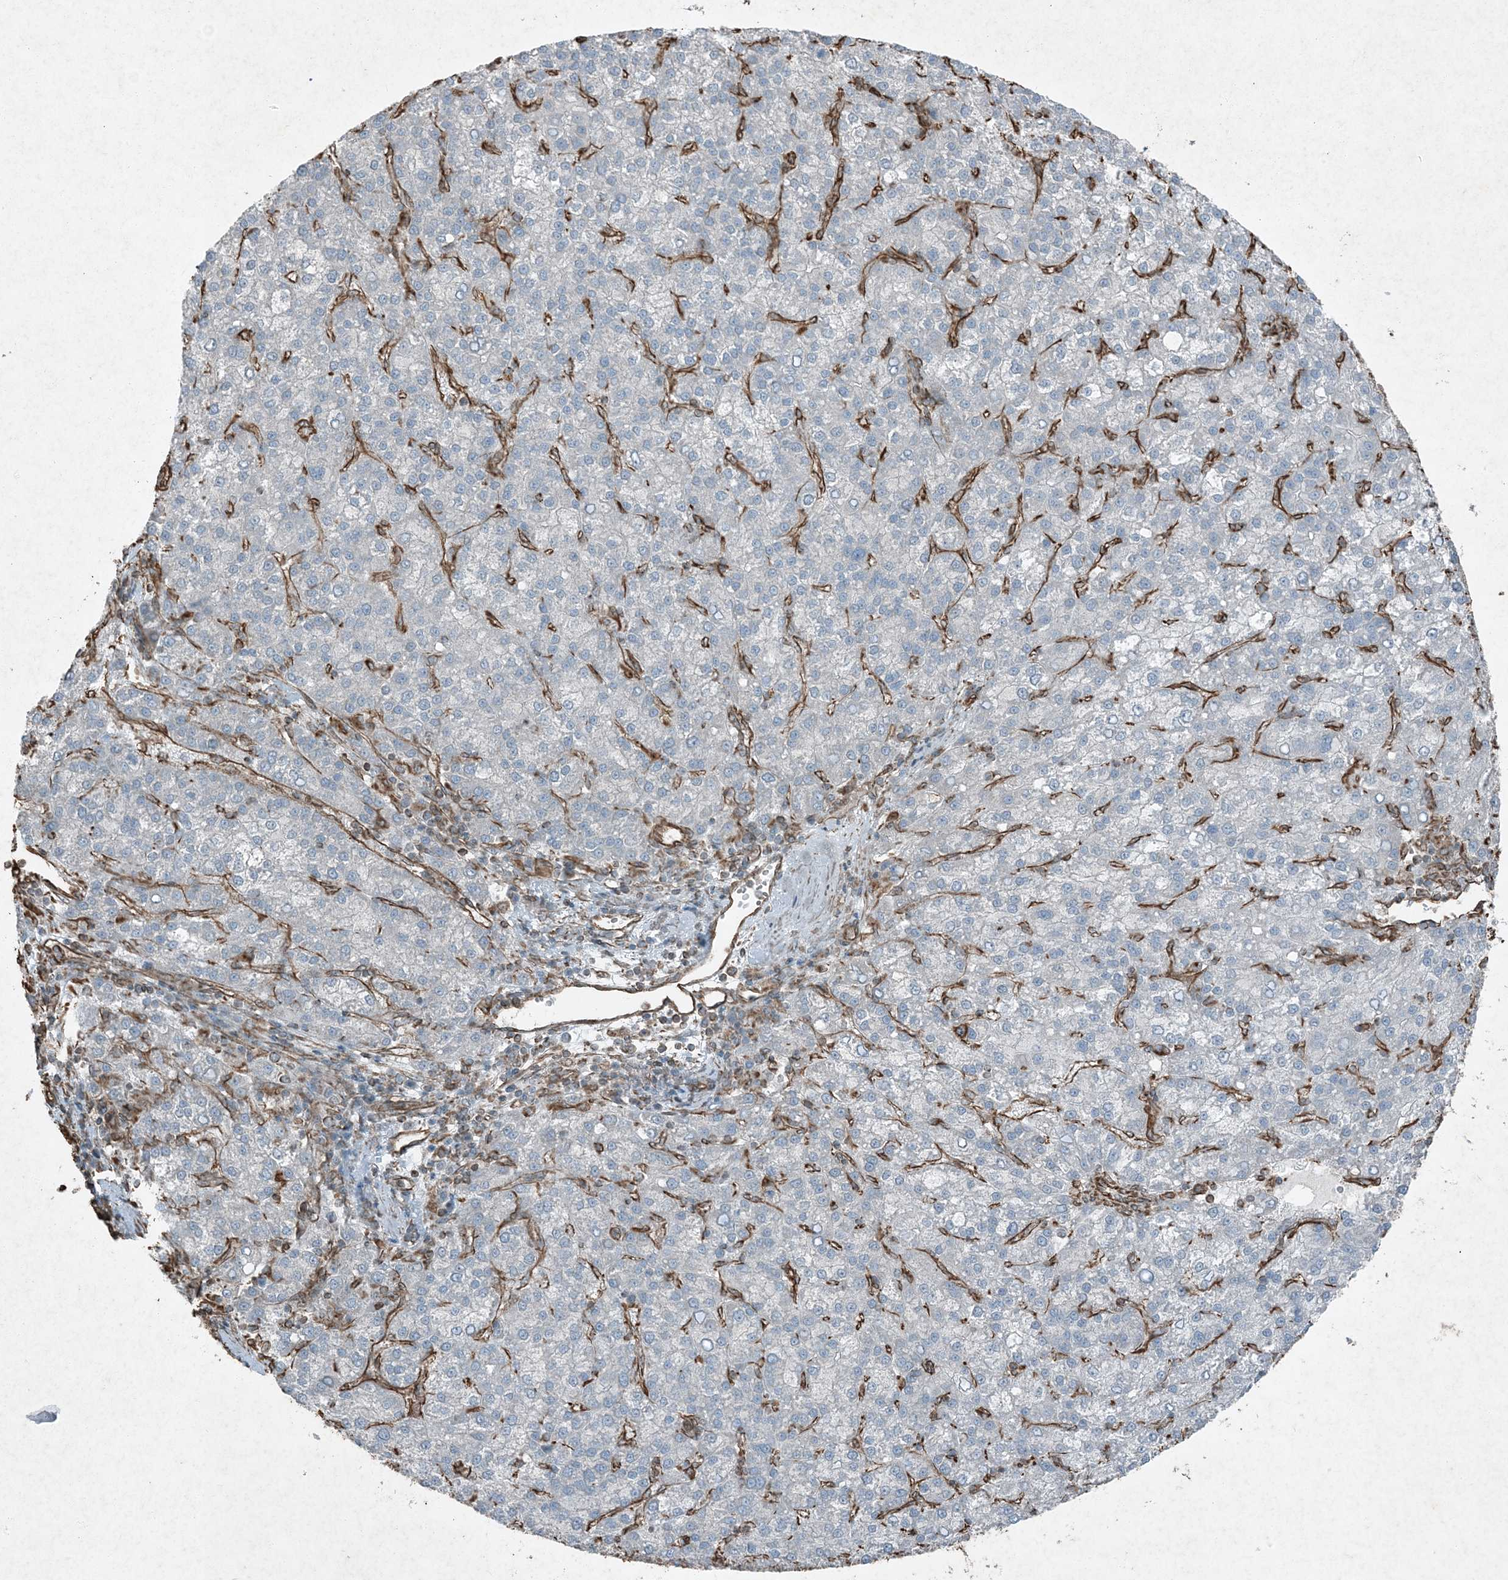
{"staining": {"intensity": "negative", "quantity": "none", "location": "none"}, "tissue": "liver cancer", "cell_type": "Tumor cells", "image_type": "cancer", "snomed": [{"axis": "morphology", "description": "Carcinoma, Hepatocellular, NOS"}, {"axis": "topography", "description": "Liver"}], "caption": "An immunohistochemistry (IHC) micrograph of liver hepatocellular carcinoma is shown. There is no staining in tumor cells of liver hepatocellular carcinoma.", "gene": "RYK", "patient": {"sex": "female", "age": 58}}